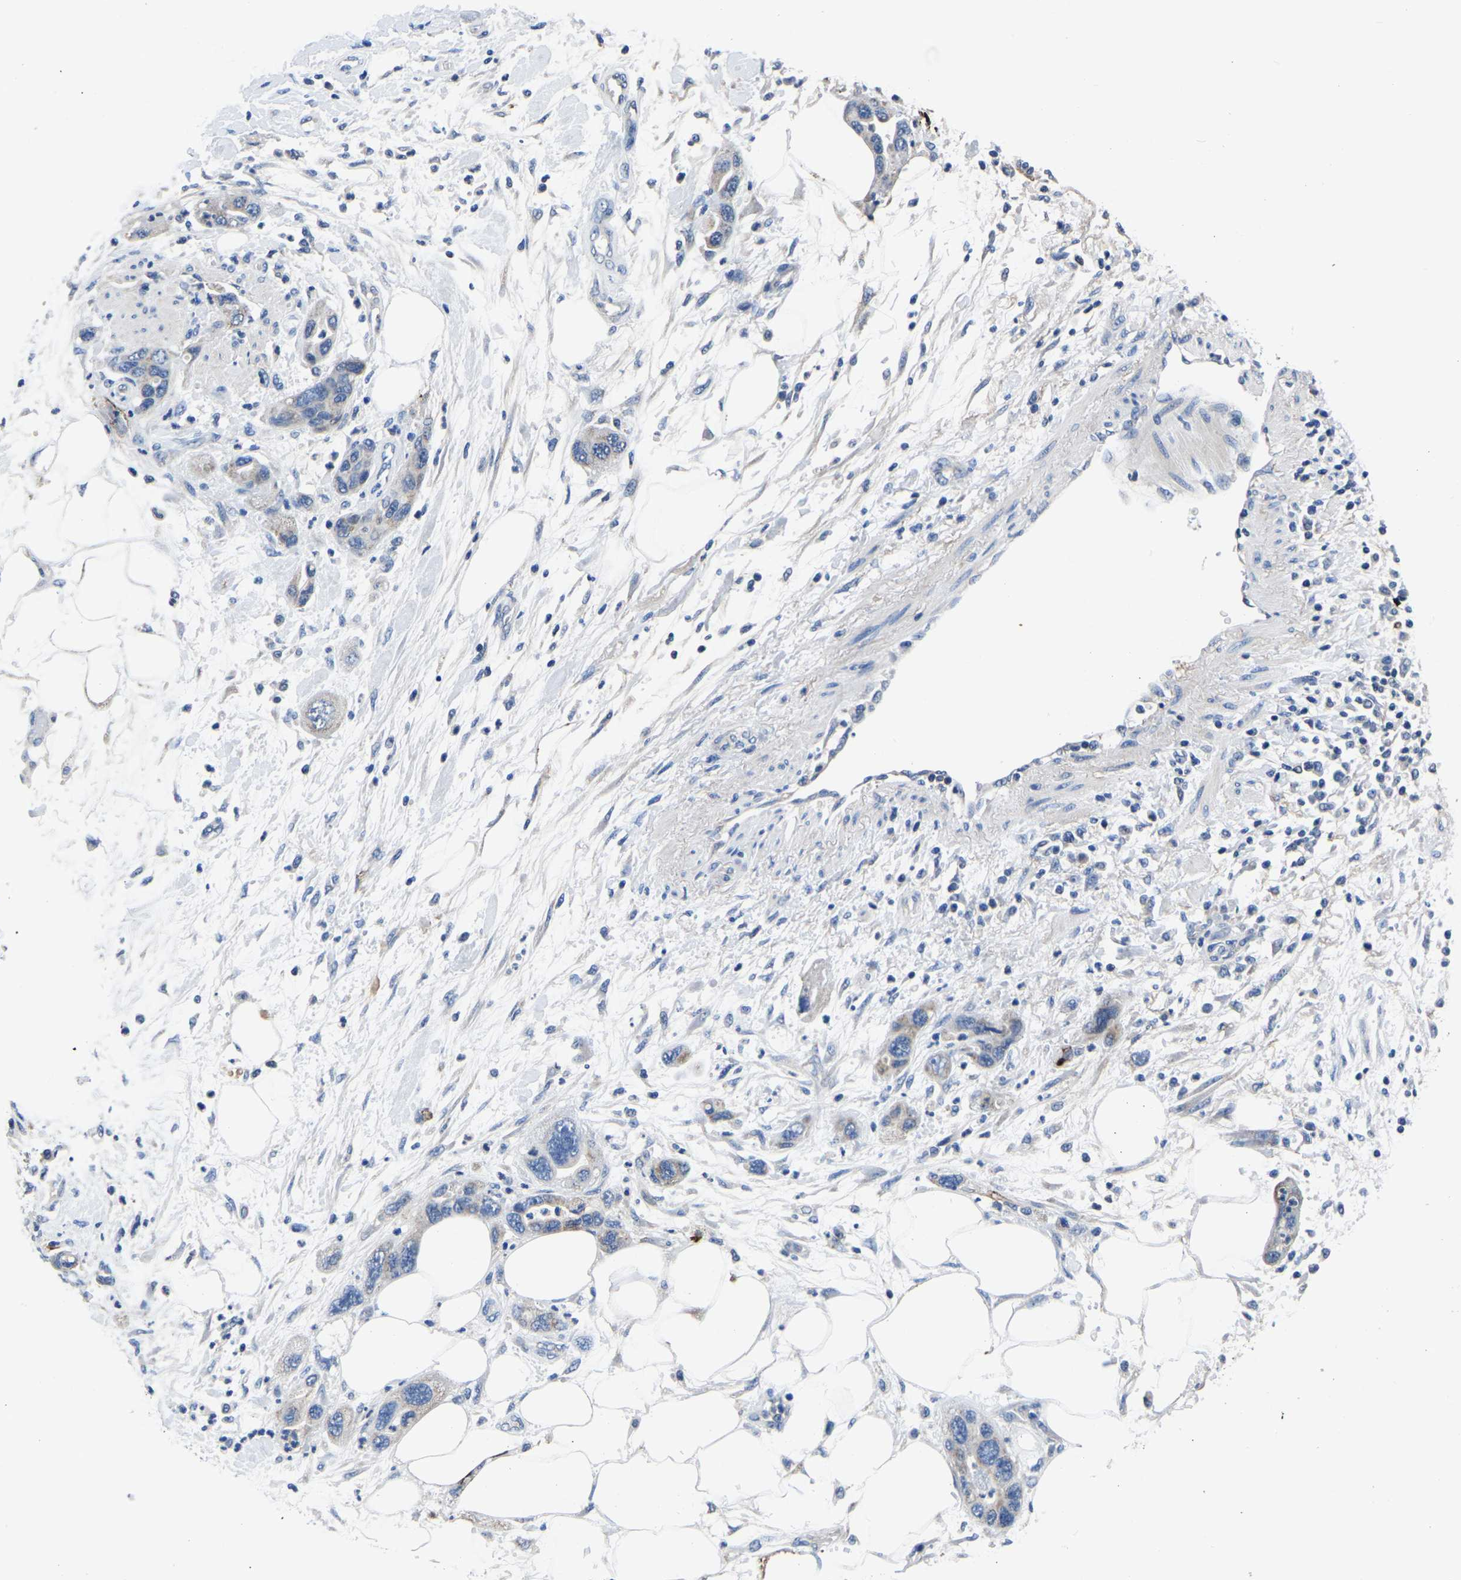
{"staining": {"intensity": "weak", "quantity": "<25%", "location": "cytoplasmic/membranous"}, "tissue": "pancreatic cancer", "cell_type": "Tumor cells", "image_type": "cancer", "snomed": [{"axis": "morphology", "description": "Normal tissue, NOS"}, {"axis": "morphology", "description": "Adenocarcinoma, NOS"}, {"axis": "topography", "description": "Pancreas"}], "caption": "An image of pancreatic adenocarcinoma stained for a protein shows no brown staining in tumor cells. (DAB (3,3'-diaminobenzidine) IHC with hematoxylin counter stain).", "gene": "FGD5", "patient": {"sex": "female", "age": 71}}